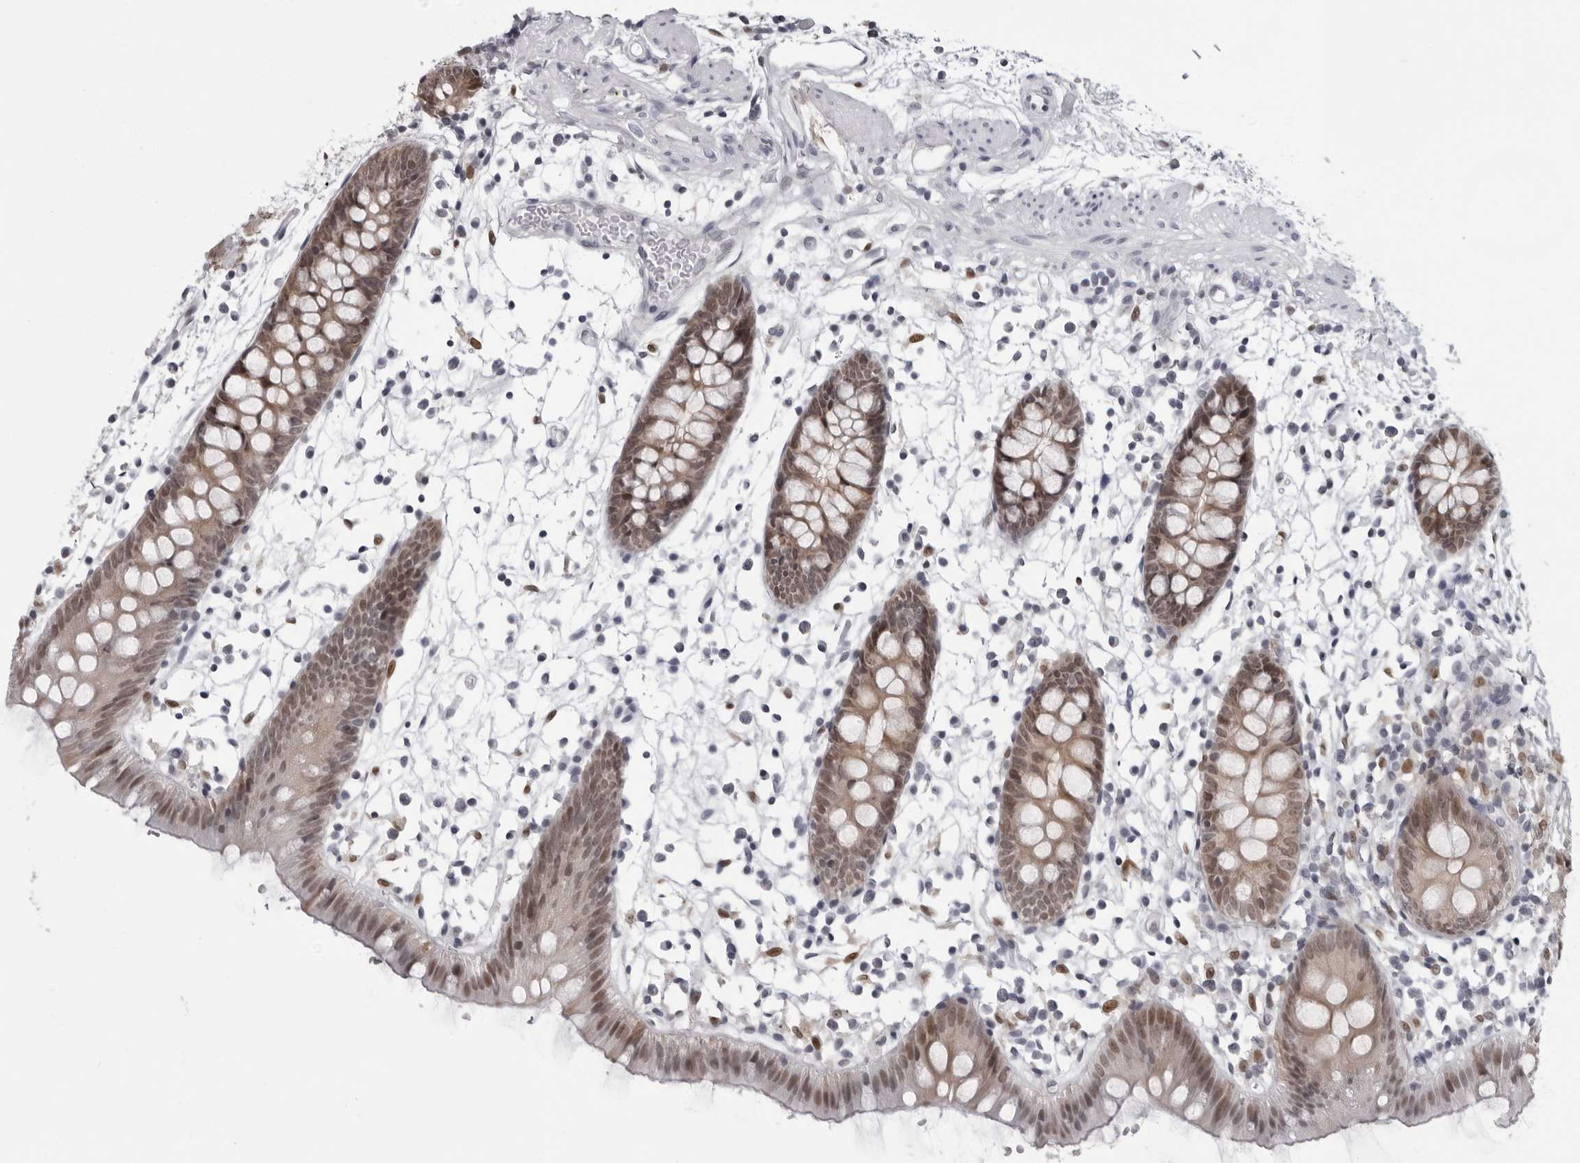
{"staining": {"intensity": "negative", "quantity": "none", "location": "none"}, "tissue": "colon", "cell_type": "Endothelial cells", "image_type": "normal", "snomed": [{"axis": "morphology", "description": "Normal tissue, NOS"}, {"axis": "topography", "description": "Colon"}], "caption": "A histopathology image of colon stained for a protein reveals no brown staining in endothelial cells. Nuclei are stained in blue.", "gene": "LZIC", "patient": {"sex": "male", "age": 56}}